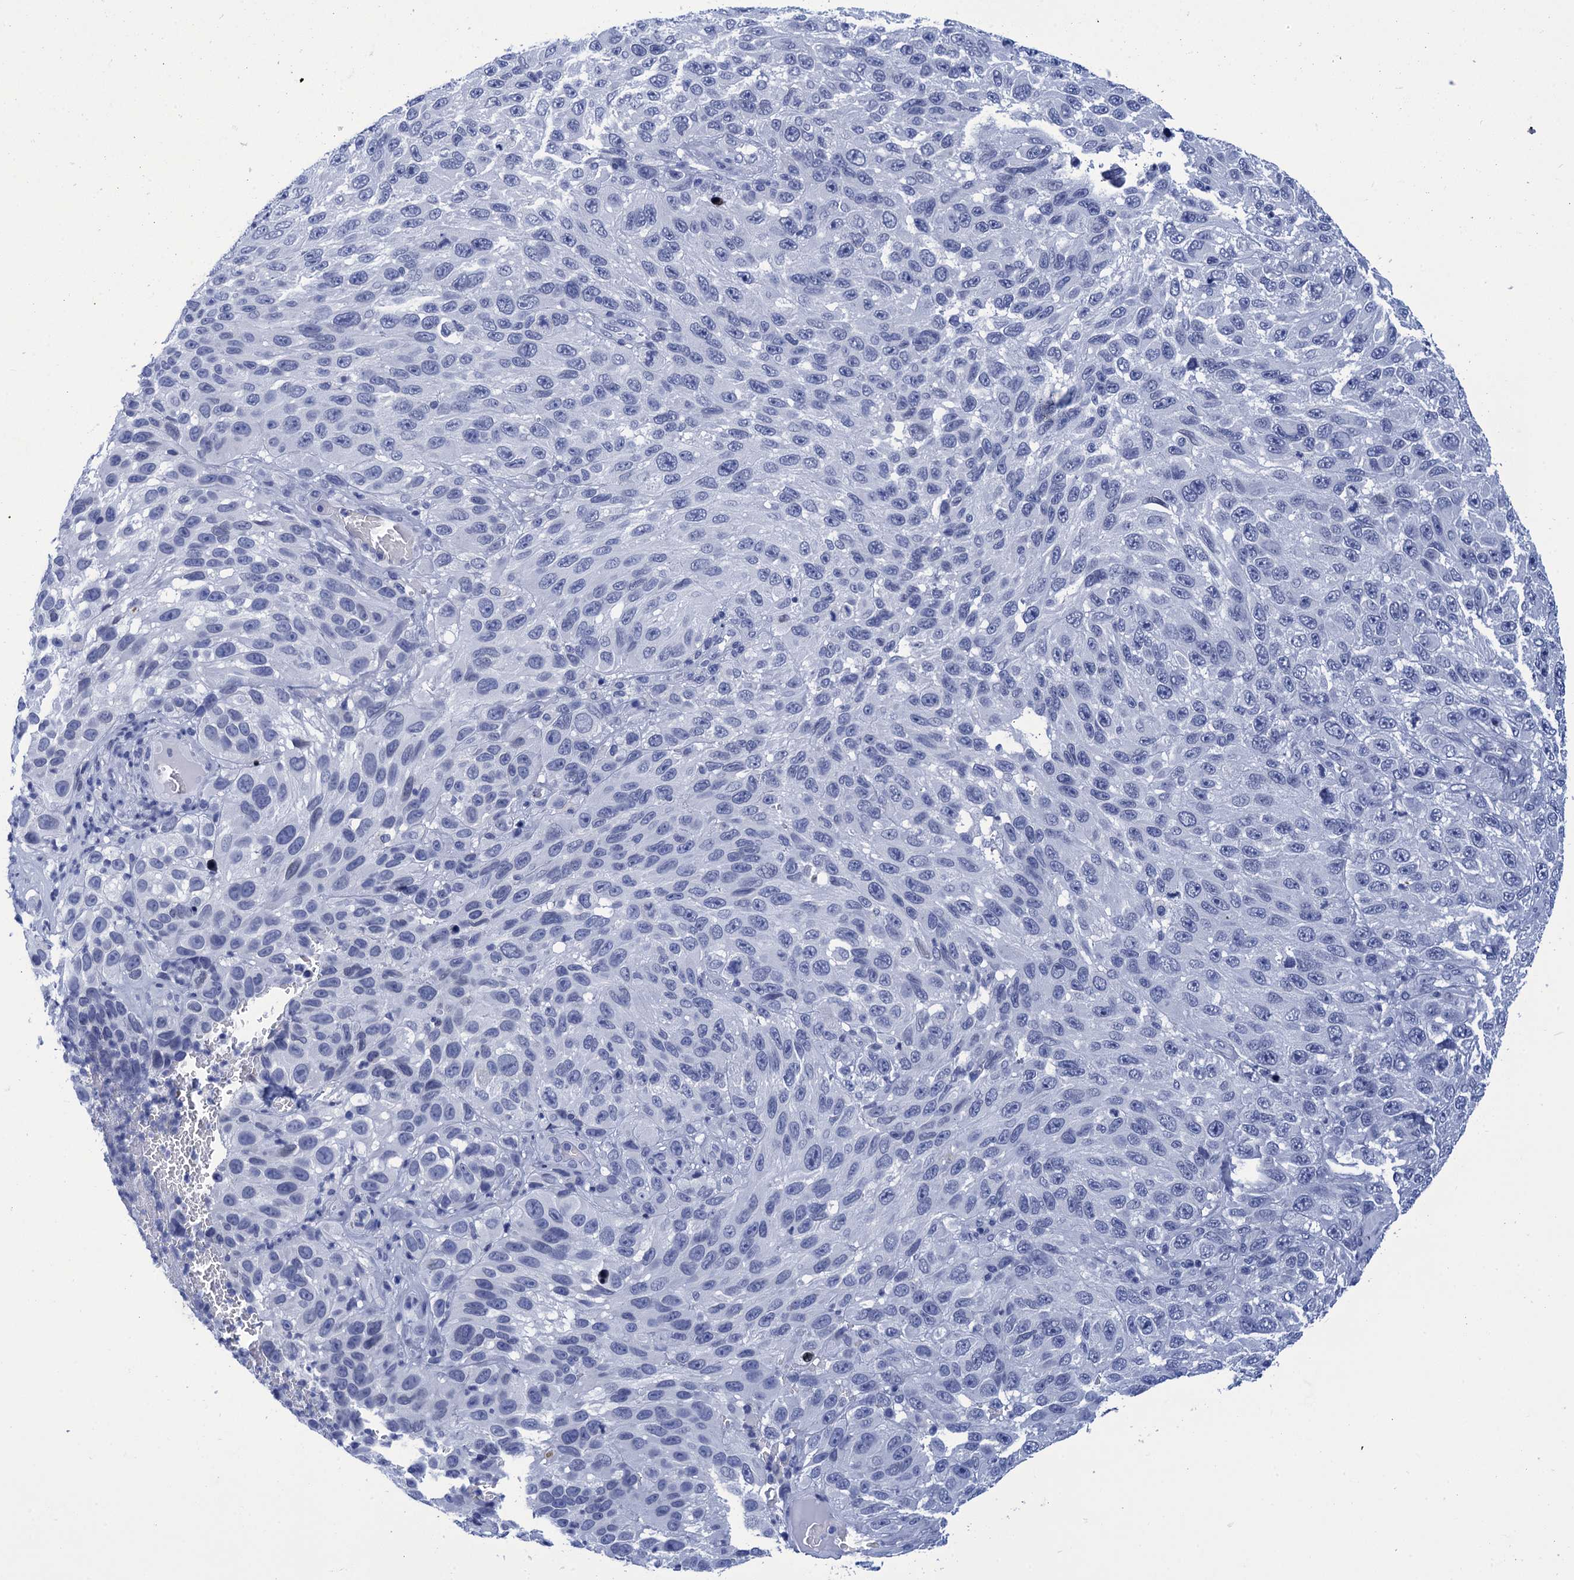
{"staining": {"intensity": "negative", "quantity": "none", "location": "none"}, "tissue": "melanoma", "cell_type": "Tumor cells", "image_type": "cancer", "snomed": [{"axis": "morphology", "description": "Malignant melanoma, NOS"}, {"axis": "topography", "description": "Skin"}], "caption": "A photomicrograph of melanoma stained for a protein exhibits no brown staining in tumor cells.", "gene": "METTL25", "patient": {"sex": "female", "age": 96}}